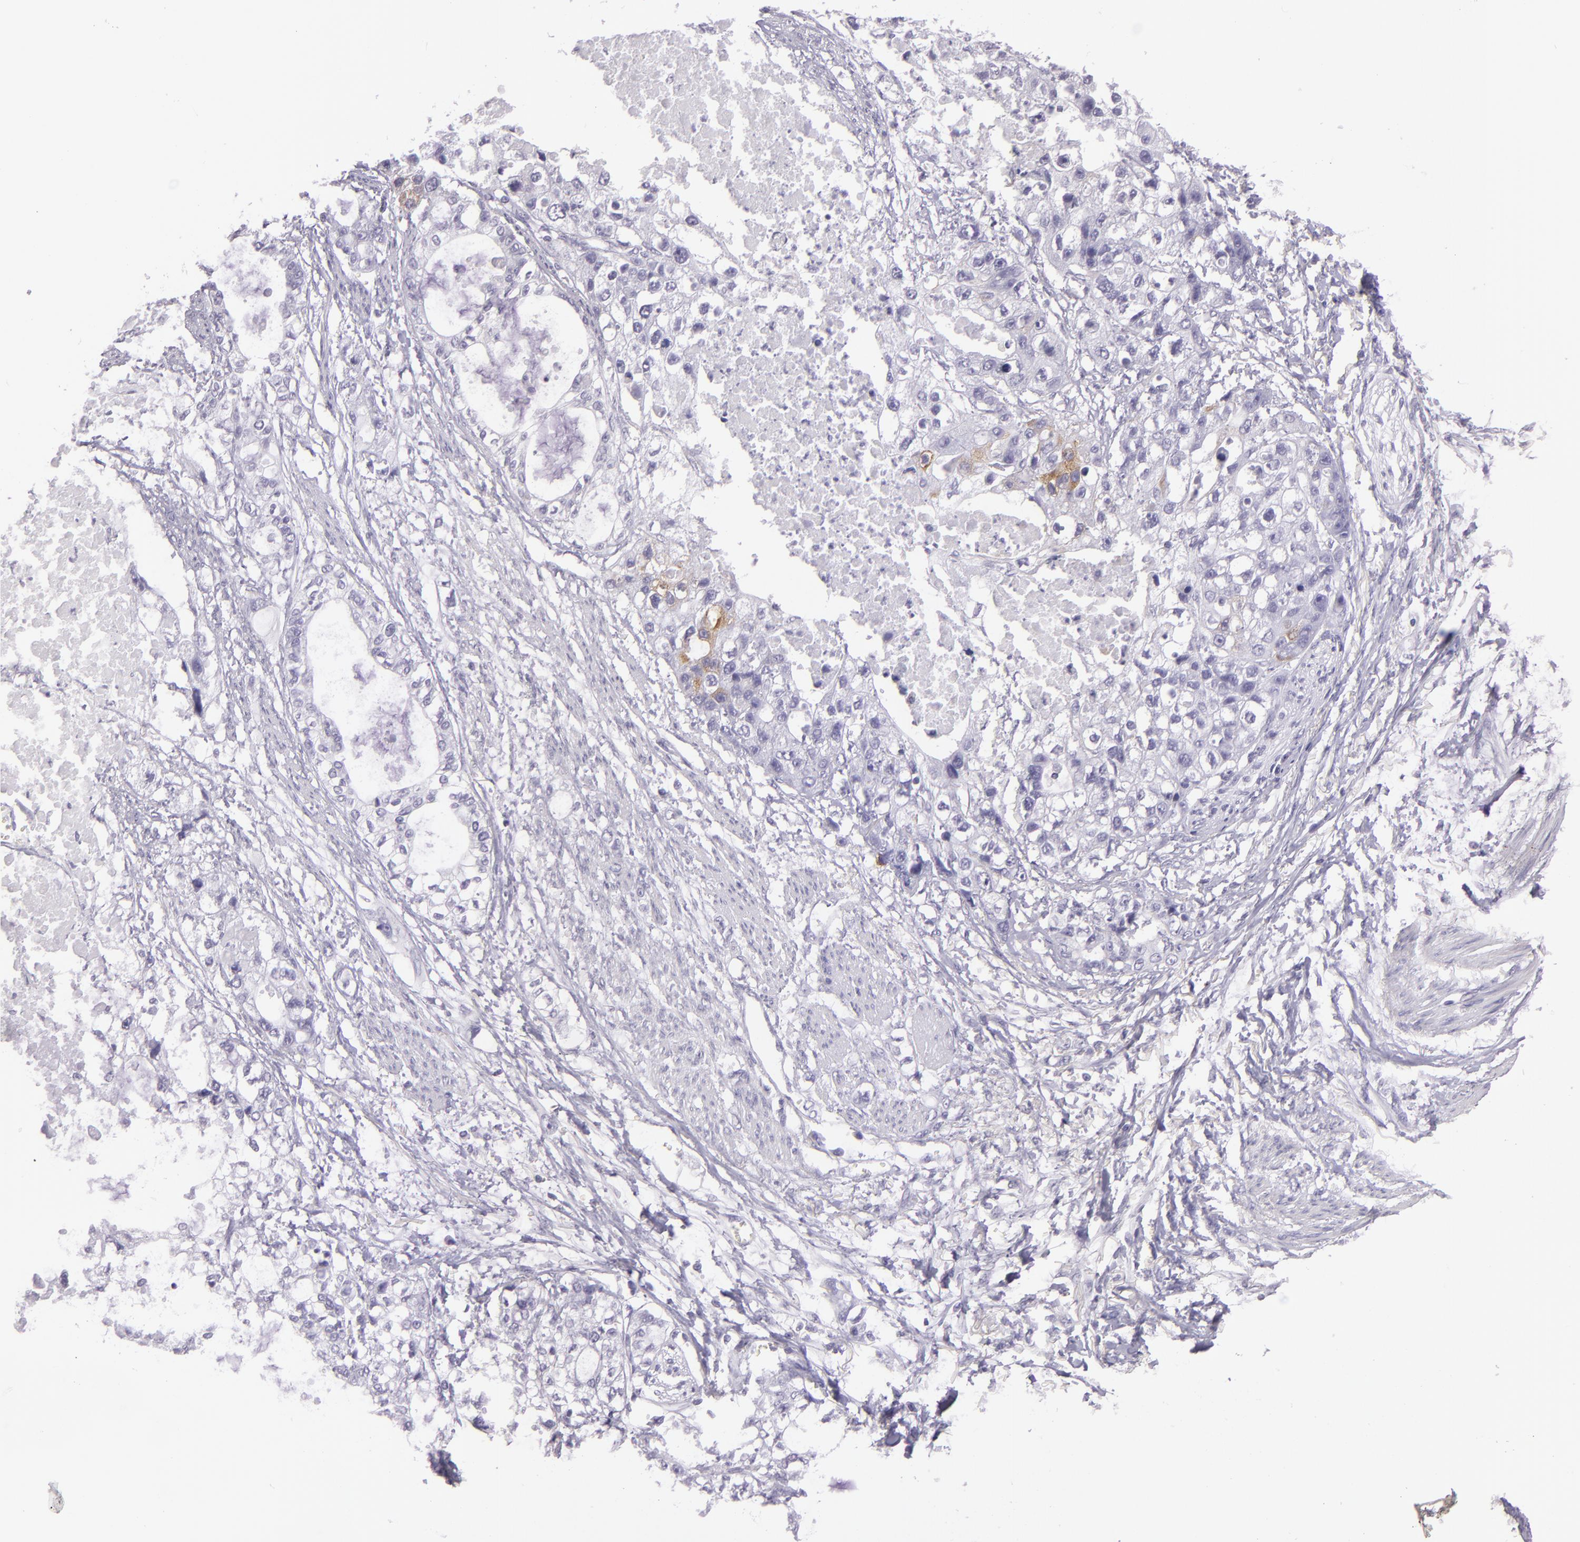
{"staining": {"intensity": "moderate", "quantity": "<25%", "location": "cytoplasmic/membranous"}, "tissue": "stomach cancer", "cell_type": "Tumor cells", "image_type": "cancer", "snomed": [{"axis": "morphology", "description": "Adenocarcinoma, NOS"}, {"axis": "topography", "description": "Stomach, upper"}], "caption": "Immunohistochemical staining of human stomach cancer (adenocarcinoma) reveals low levels of moderate cytoplasmic/membranous staining in approximately <25% of tumor cells. (DAB (3,3'-diaminobenzidine) IHC with brightfield microscopy, high magnification).", "gene": "MUC6", "patient": {"sex": "female", "age": 52}}